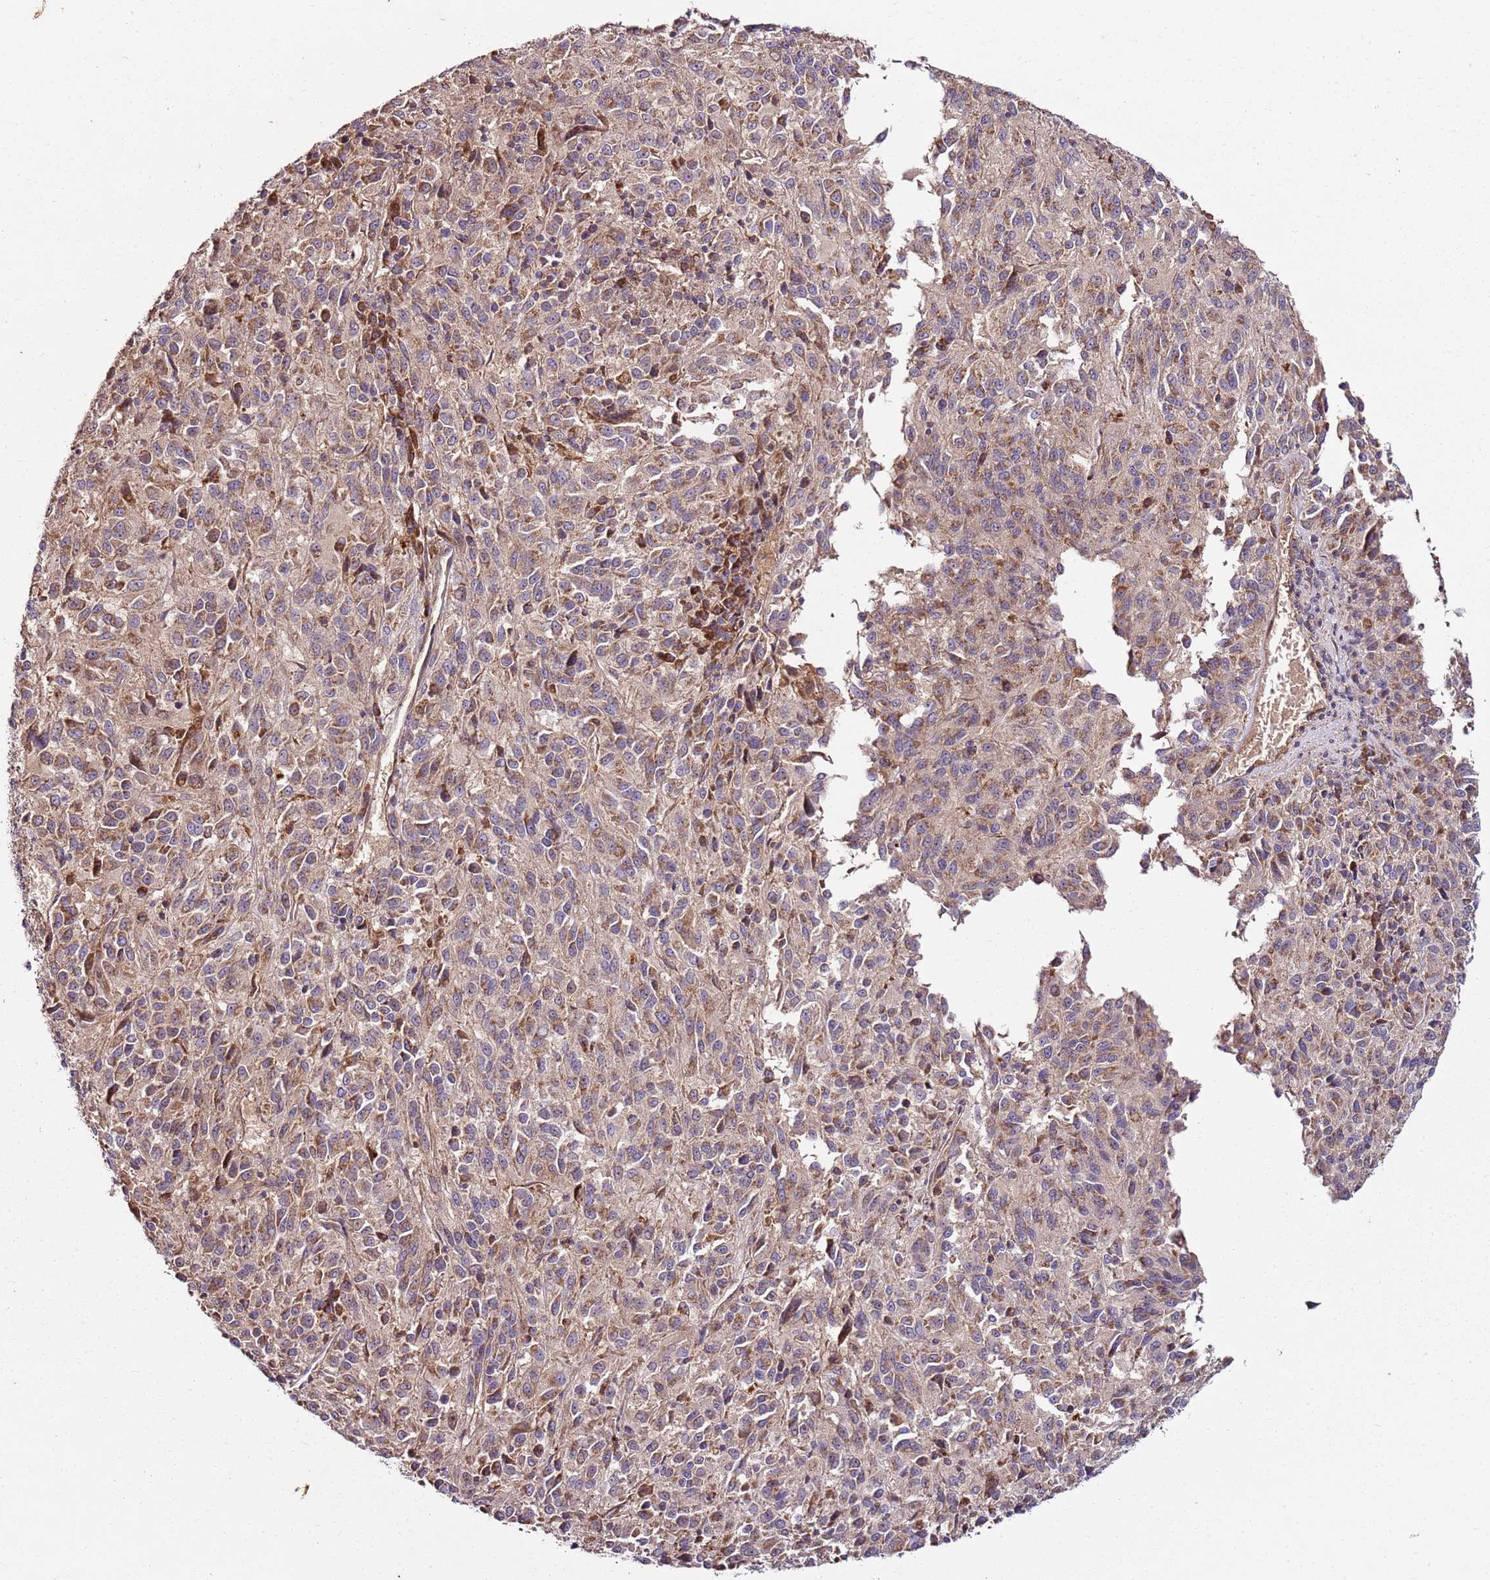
{"staining": {"intensity": "moderate", "quantity": "25%-75%", "location": "cytoplasmic/membranous"}, "tissue": "melanoma", "cell_type": "Tumor cells", "image_type": "cancer", "snomed": [{"axis": "morphology", "description": "Malignant melanoma, Metastatic site"}, {"axis": "topography", "description": "Lung"}], "caption": "The image reveals immunohistochemical staining of malignant melanoma (metastatic site). There is moderate cytoplasmic/membranous expression is appreciated in approximately 25%-75% of tumor cells.", "gene": "KRTAP21-3", "patient": {"sex": "male", "age": 64}}